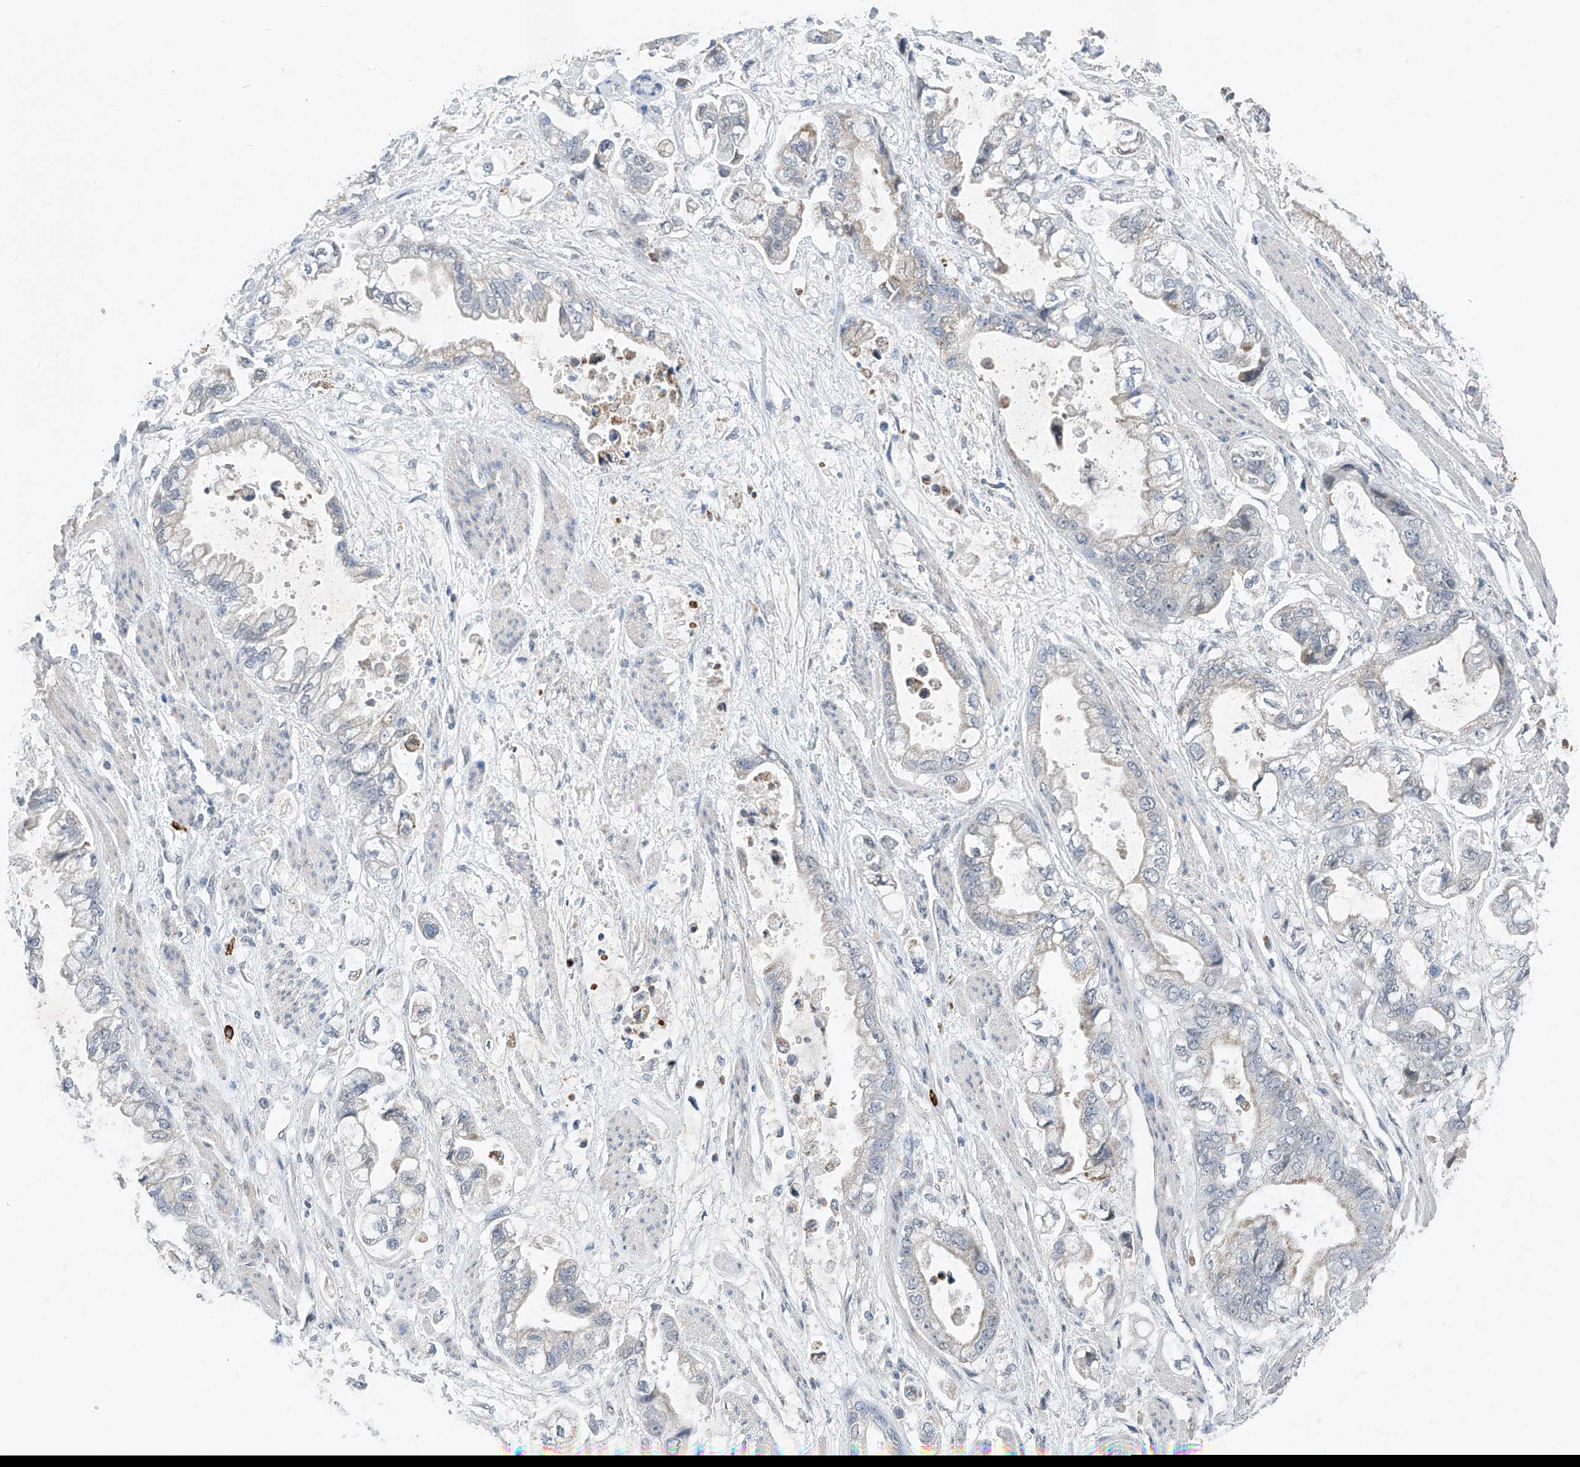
{"staining": {"intensity": "negative", "quantity": "none", "location": "none"}, "tissue": "stomach cancer", "cell_type": "Tumor cells", "image_type": "cancer", "snomed": [{"axis": "morphology", "description": "Adenocarcinoma, NOS"}, {"axis": "topography", "description": "Stomach"}], "caption": "Tumor cells are negative for brown protein staining in stomach cancer (adenocarcinoma).", "gene": "KLF15", "patient": {"sex": "male", "age": 62}}